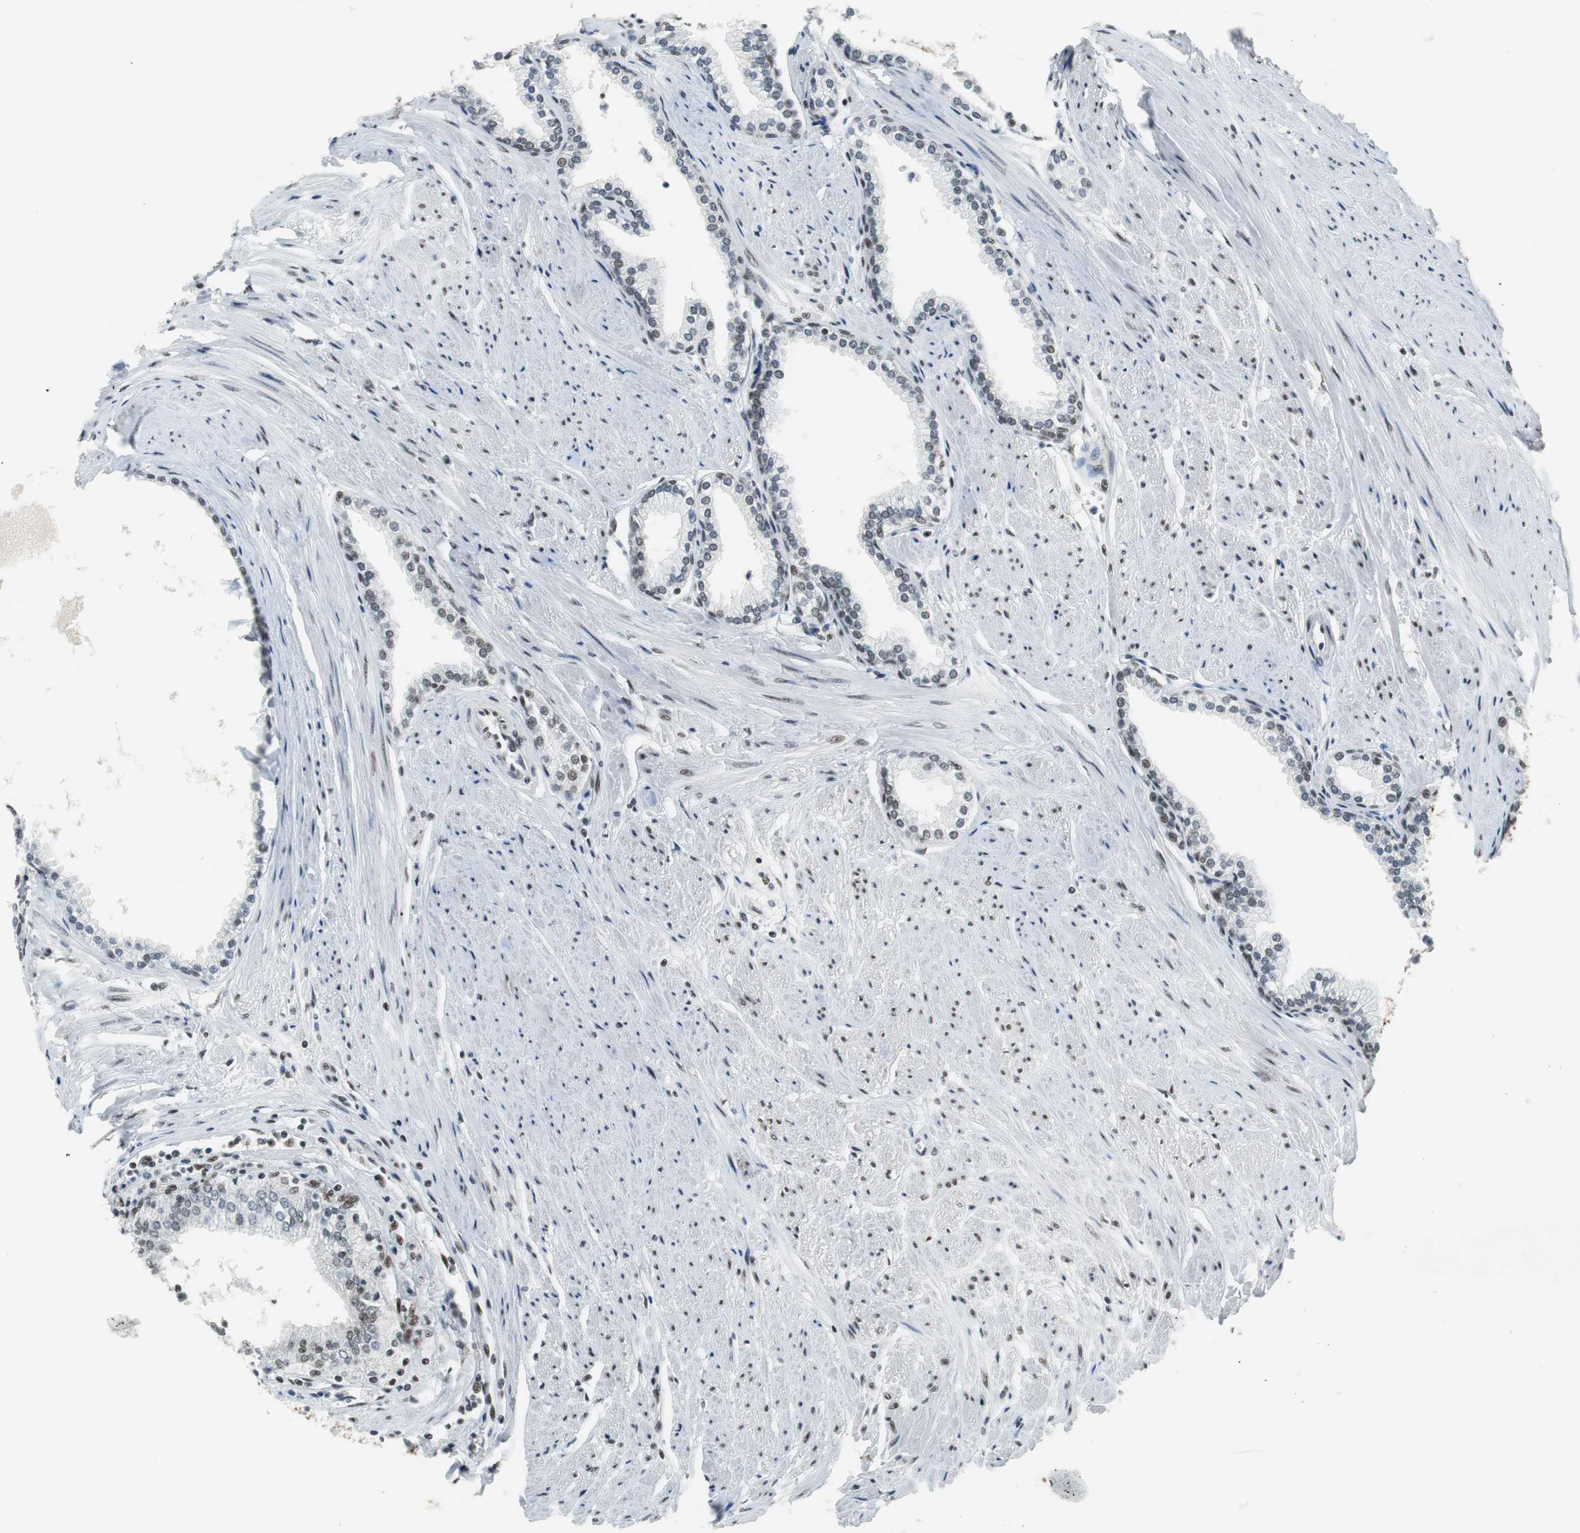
{"staining": {"intensity": "strong", "quantity": ">75%", "location": "nuclear"}, "tissue": "prostate", "cell_type": "Glandular cells", "image_type": "normal", "snomed": [{"axis": "morphology", "description": "Normal tissue, NOS"}, {"axis": "topography", "description": "Prostate"}], "caption": "DAB (3,3'-diaminobenzidine) immunohistochemical staining of unremarkable prostate demonstrates strong nuclear protein staining in about >75% of glandular cells. The protein of interest is stained brown, and the nuclei are stained in blue (DAB IHC with brightfield microscopy, high magnification).", "gene": "PRKDC", "patient": {"sex": "male", "age": 64}}